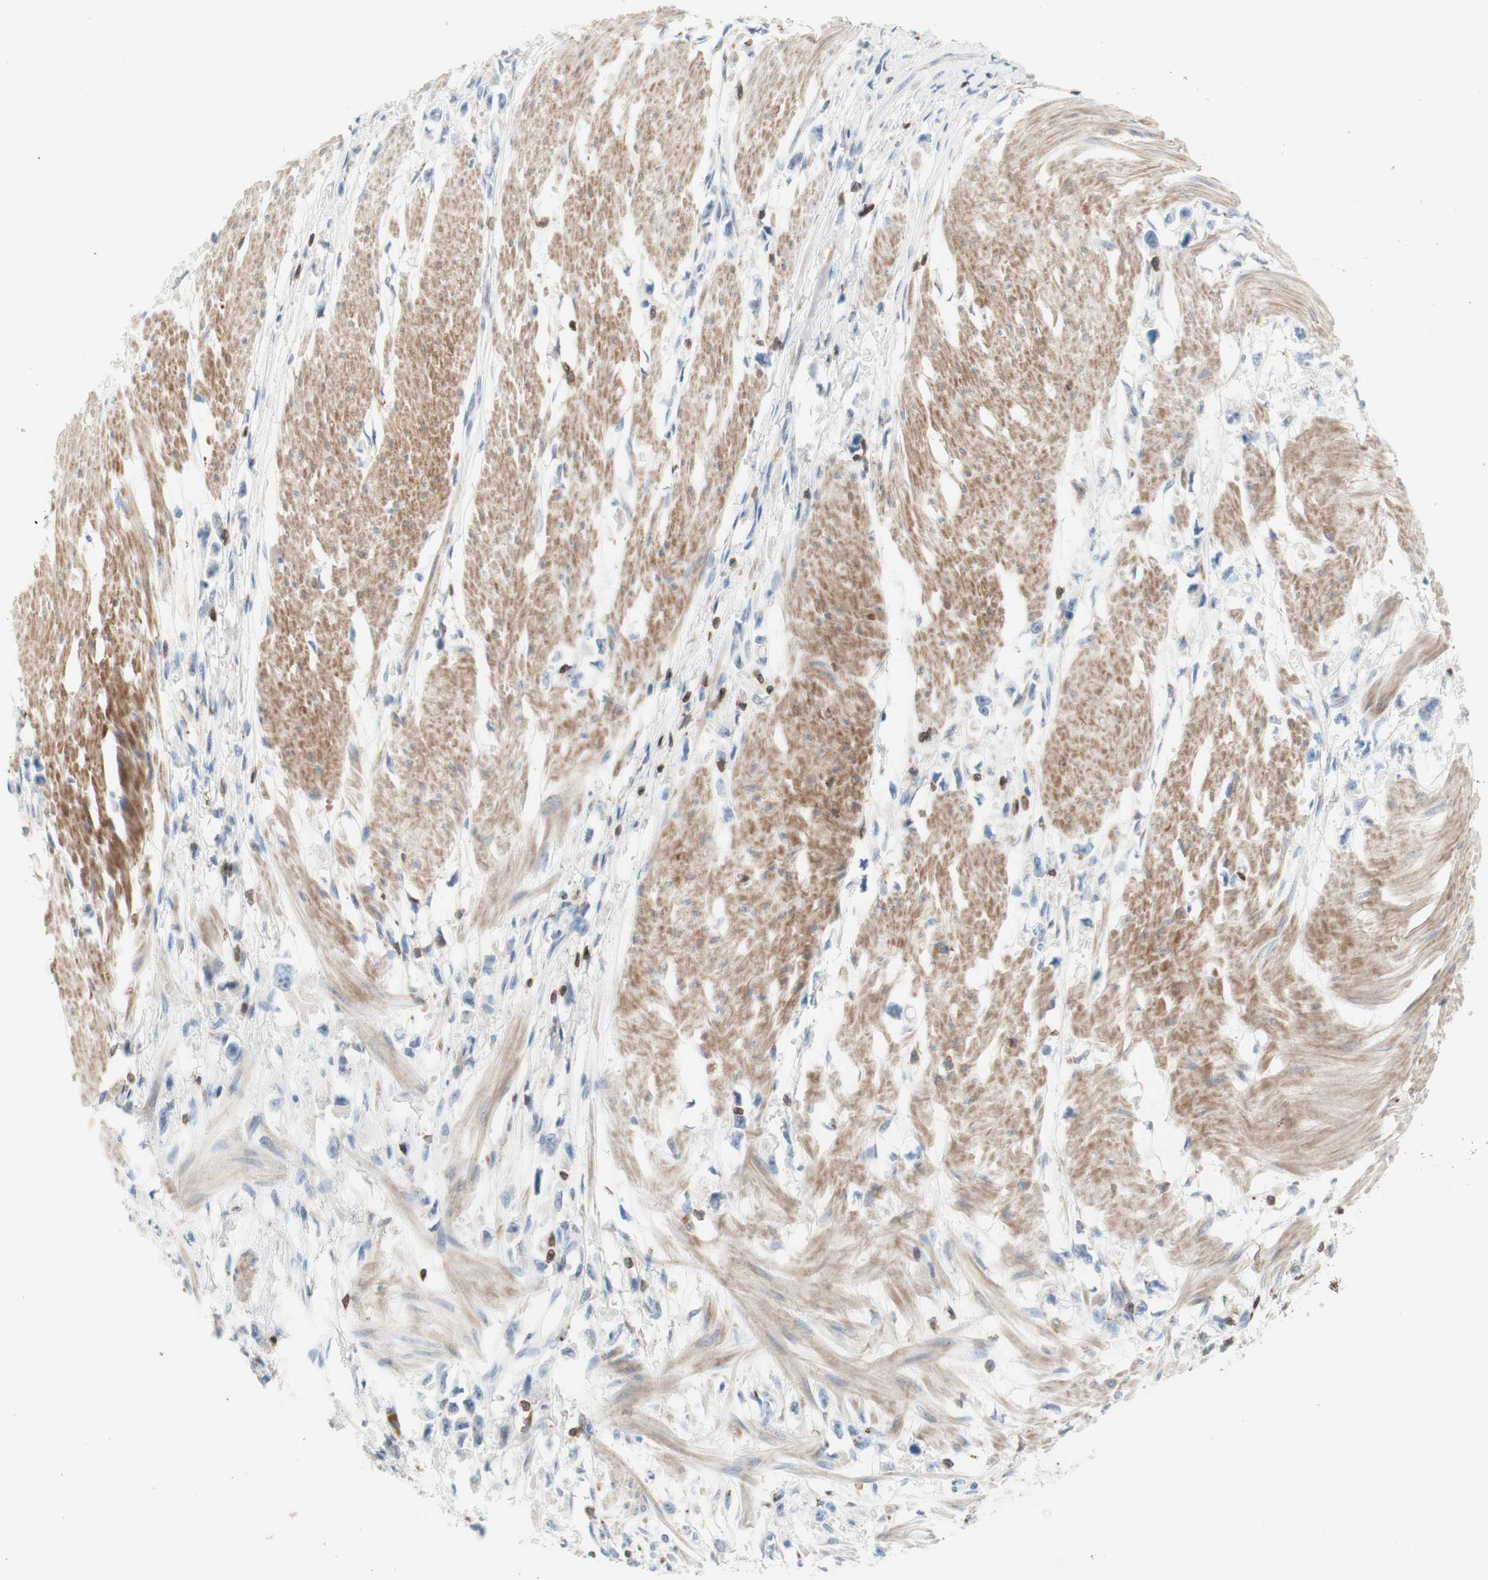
{"staining": {"intensity": "negative", "quantity": "none", "location": "none"}, "tissue": "stomach cancer", "cell_type": "Tumor cells", "image_type": "cancer", "snomed": [{"axis": "morphology", "description": "Adenocarcinoma, NOS"}, {"axis": "topography", "description": "Stomach"}], "caption": "This is an immunohistochemistry (IHC) histopathology image of stomach cancer (adenocarcinoma). There is no positivity in tumor cells.", "gene": "SPINK6", "patient": {"sex": "female", "age": 59}}